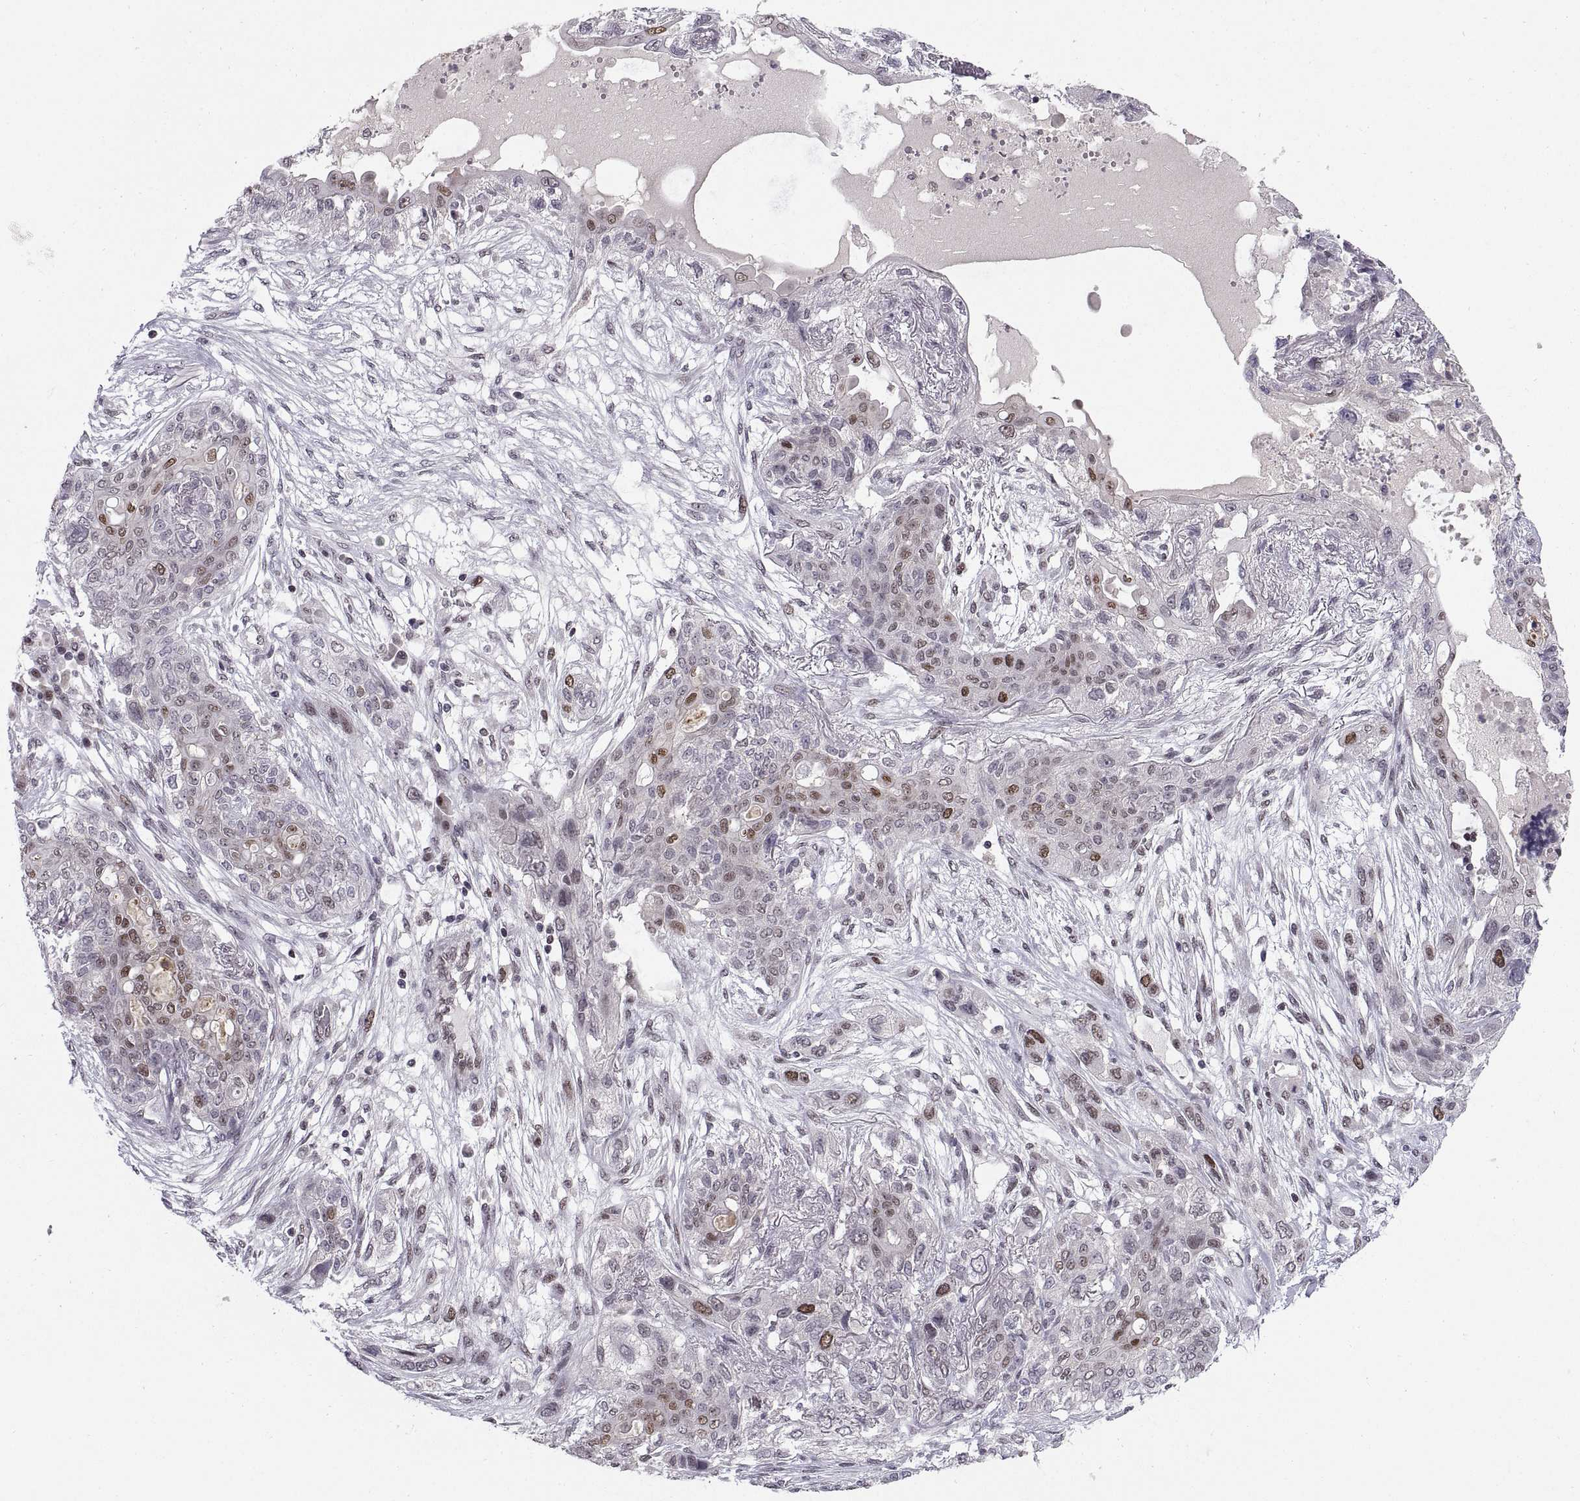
{"staining": {"intensity": "moderate", "quantity": "<25%", "location": "nuclear"}, "tissue": "lung cancer", "cell_type": "Tumor cells", "image_type": "cancer", "snomed": [{"axis": "morphology", "description": "Squamous cell carcinoma, NOS"}, {"axis": "topography", "description": "Lung"}], "caption": "Lung cancer (squamous cell carcinoma) stained with IHC reveals moderate nuclear staining in approximately <25% of tumor cells.", "gene": "CHFR", "patient": {"sex": "female", "age": 70}}